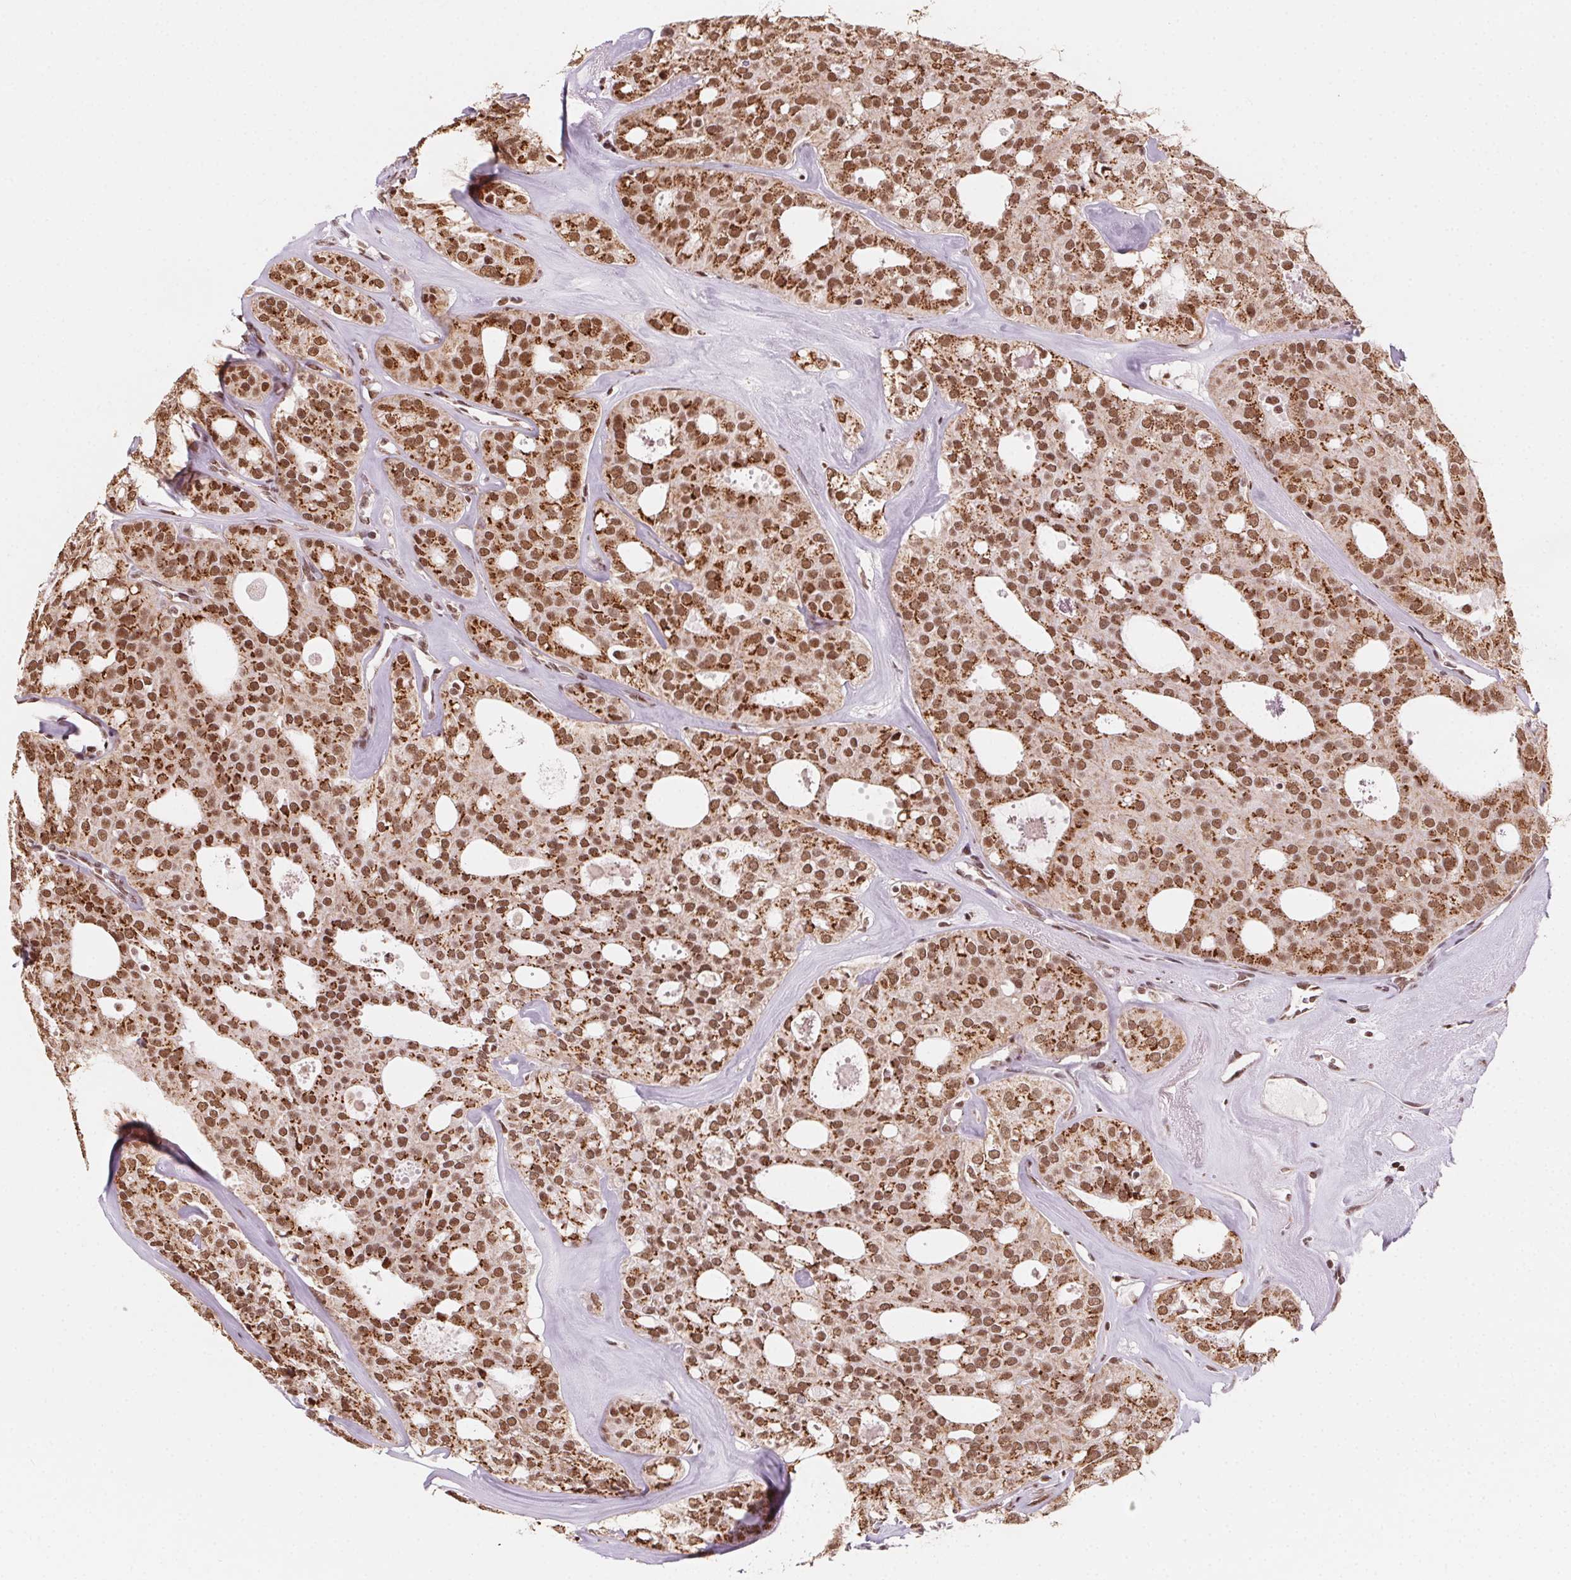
{"staining": {"intensity": "strong", "quantity": ">75%", "location": "cytoplasmic/membranous,nuclear"}, "tissue": "thyroid cancer", "cell_type": "Tumor cells", "image_type": "cancer", "snomed": [{"axis": "morphology", "description": "Follicular adenoma carcinoma, NOS"}, {"axis": "topography", "description": "Thyroid gland"}], "caption": "Protein staining of thyroid cancer tissue exhibits strong cytoplasmic/membranous and nuclear positivity in approximately >75% of tumor cells. (DAB (3,3'-diaminobenzidine) IHC, brown staining for protein, blue staining for nuclei).", "gene": "TOPORS", "patient": {"sex": "male", "age": 75}}